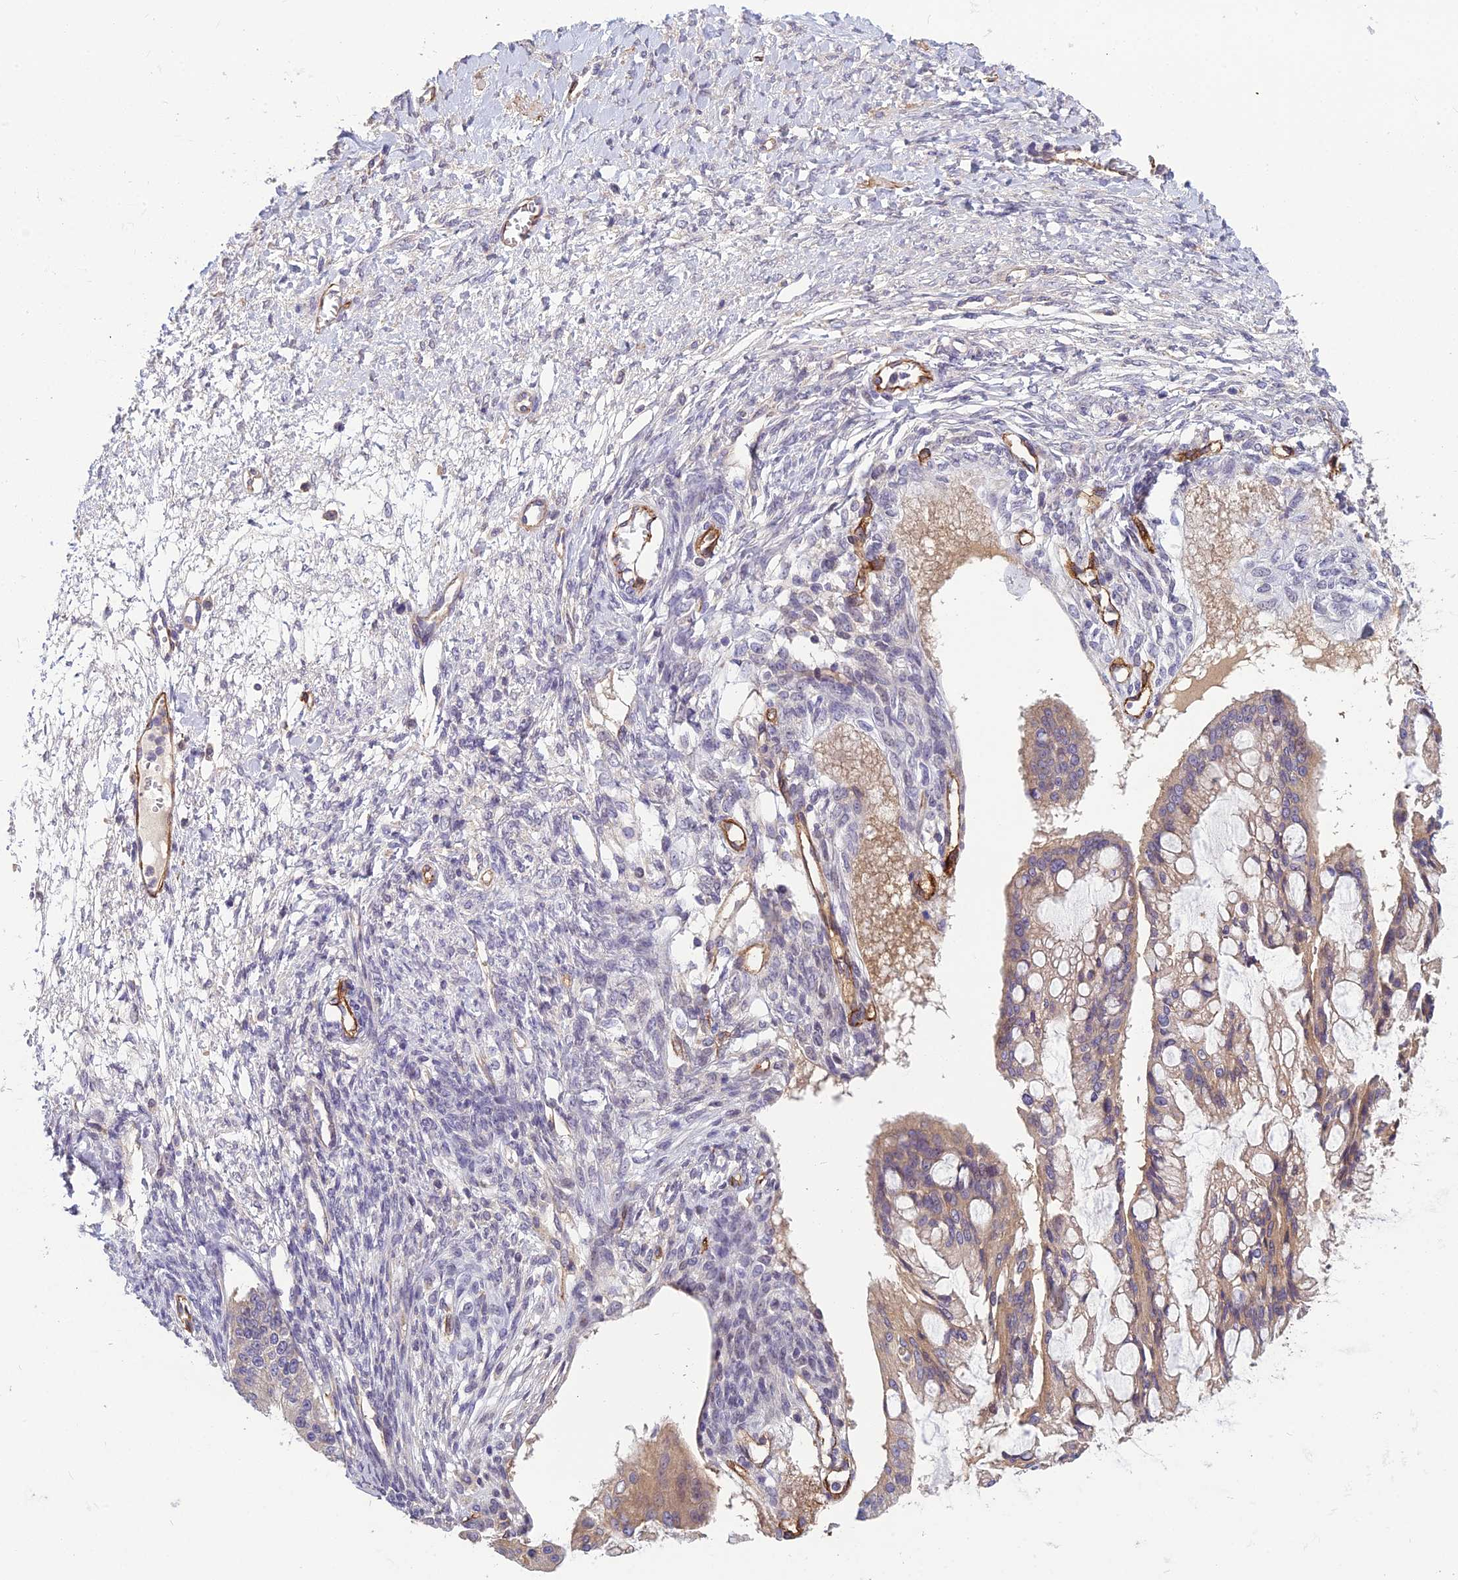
{"staining": {"intensity": "weak", "quantity": "25%-75%", "location": "cytoplasmic/membranous"}, "tissue": "ovarian cancer", "cell_type": "Tumor cells", "image_type": "cancer", "snomed": [{"axis": "morphology", "description": "Cystadenocarcinoma, mucinous, NOS"}, {"axis": "topography", "description": "Ovary"}], "caption": "A micrograph of human ovarian cancer (mucinous cystadenocarcinoma) stained for a protein demonstrates weak cytoplasmic/membranous brown staining in tumor cells.", "gene": "TSPAN15", "patient": {"sex": "female", "age": 73}}